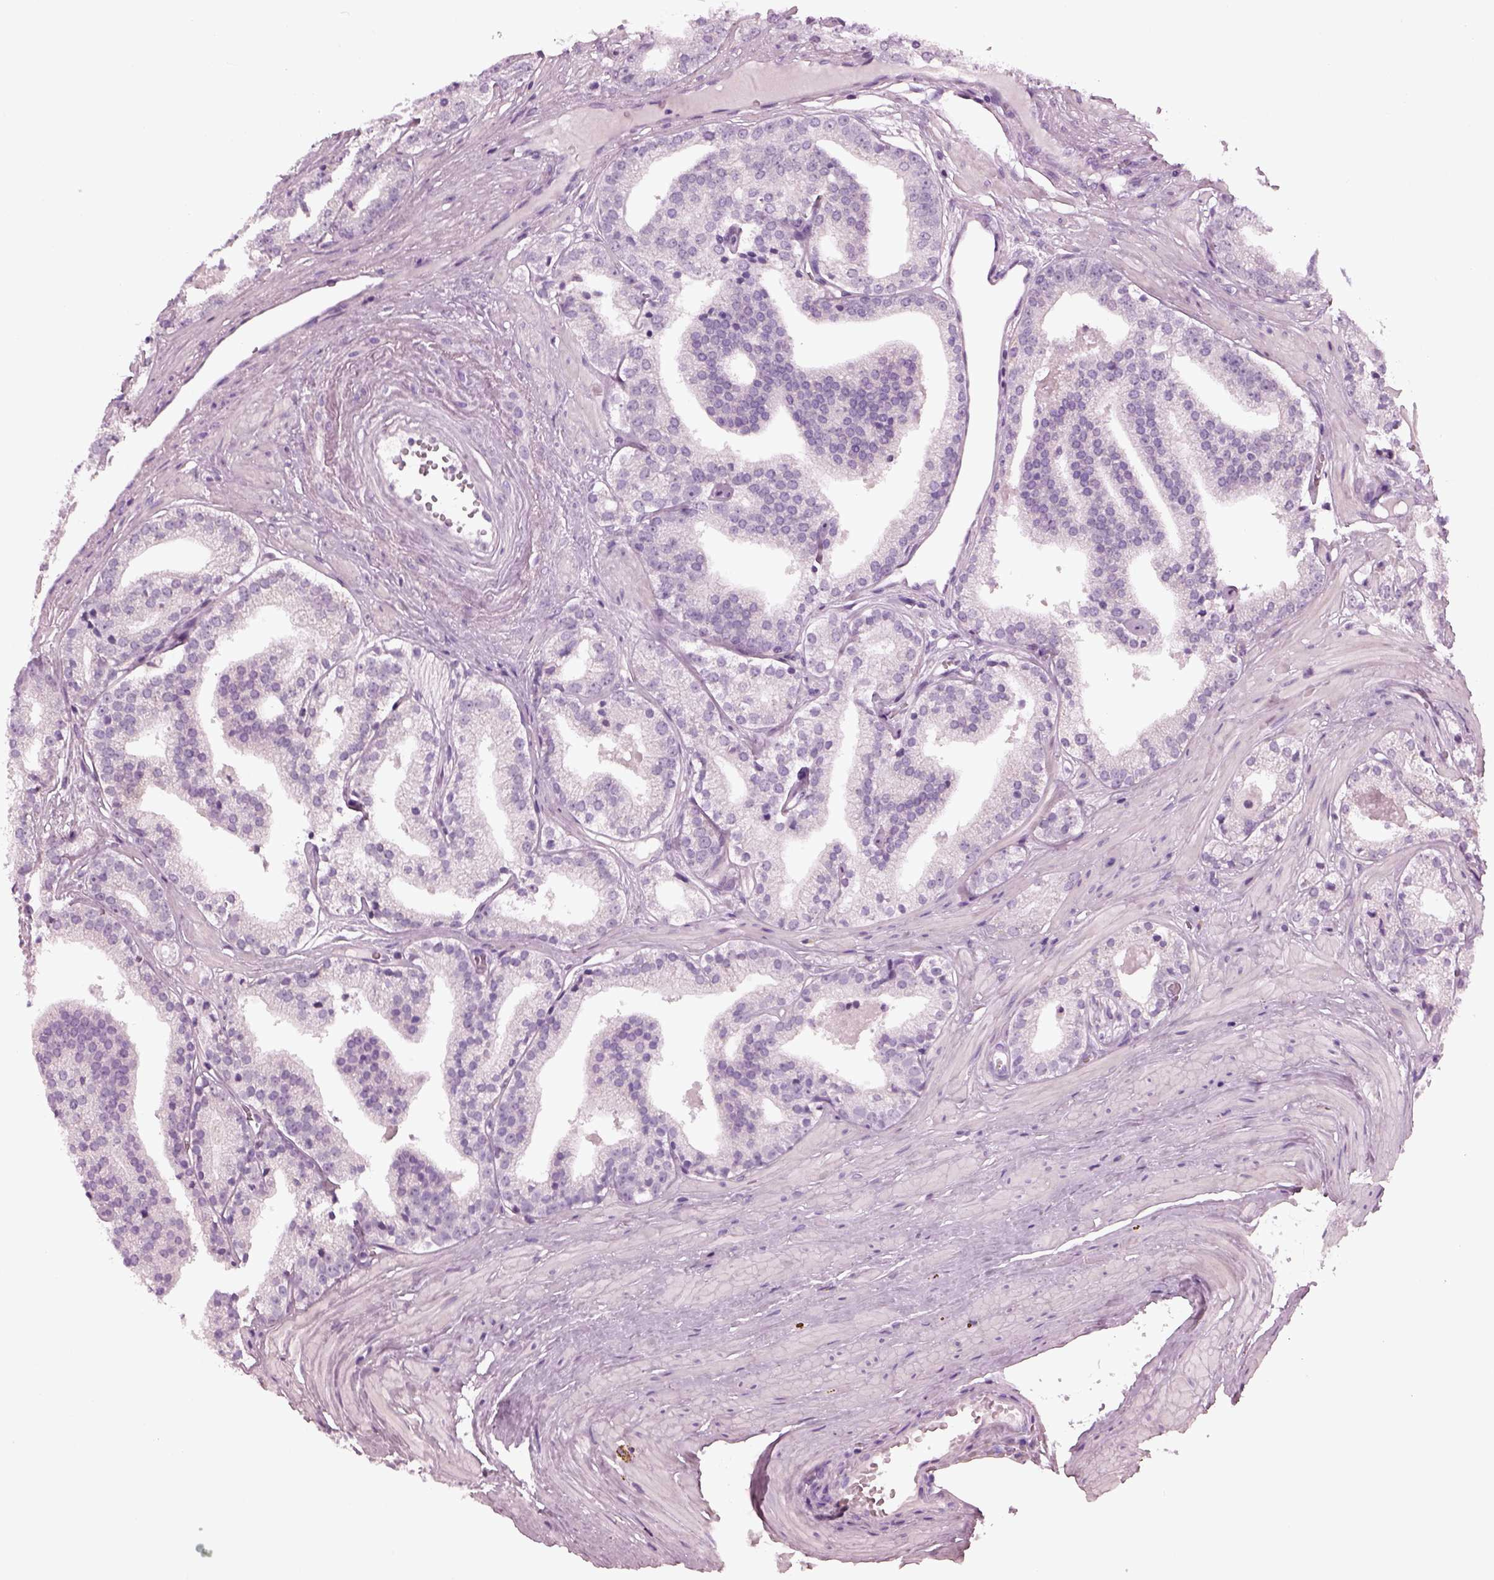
{"staining": {"intensity": "negative", "quantity": "none", "location": "none"}, "tissue": "prostate cancer", "cell_type": "Tumor cells", "image_type": "cancer", "snomed": [{"axis": "morphology", "description": "Adenocarcinoma, Low grade"}, {"axis": "topography", "description": "Prostate"}], "caption": "Prostate cancer was stained to show a protein in brown. There is no significant staining in tumor cells. (DAB immunohistochemistry (IHC) visualized using brightfield microscopy, high magnification).", "gene": "SLC6A17", "patient": {"sex": "male", "age": 60}}